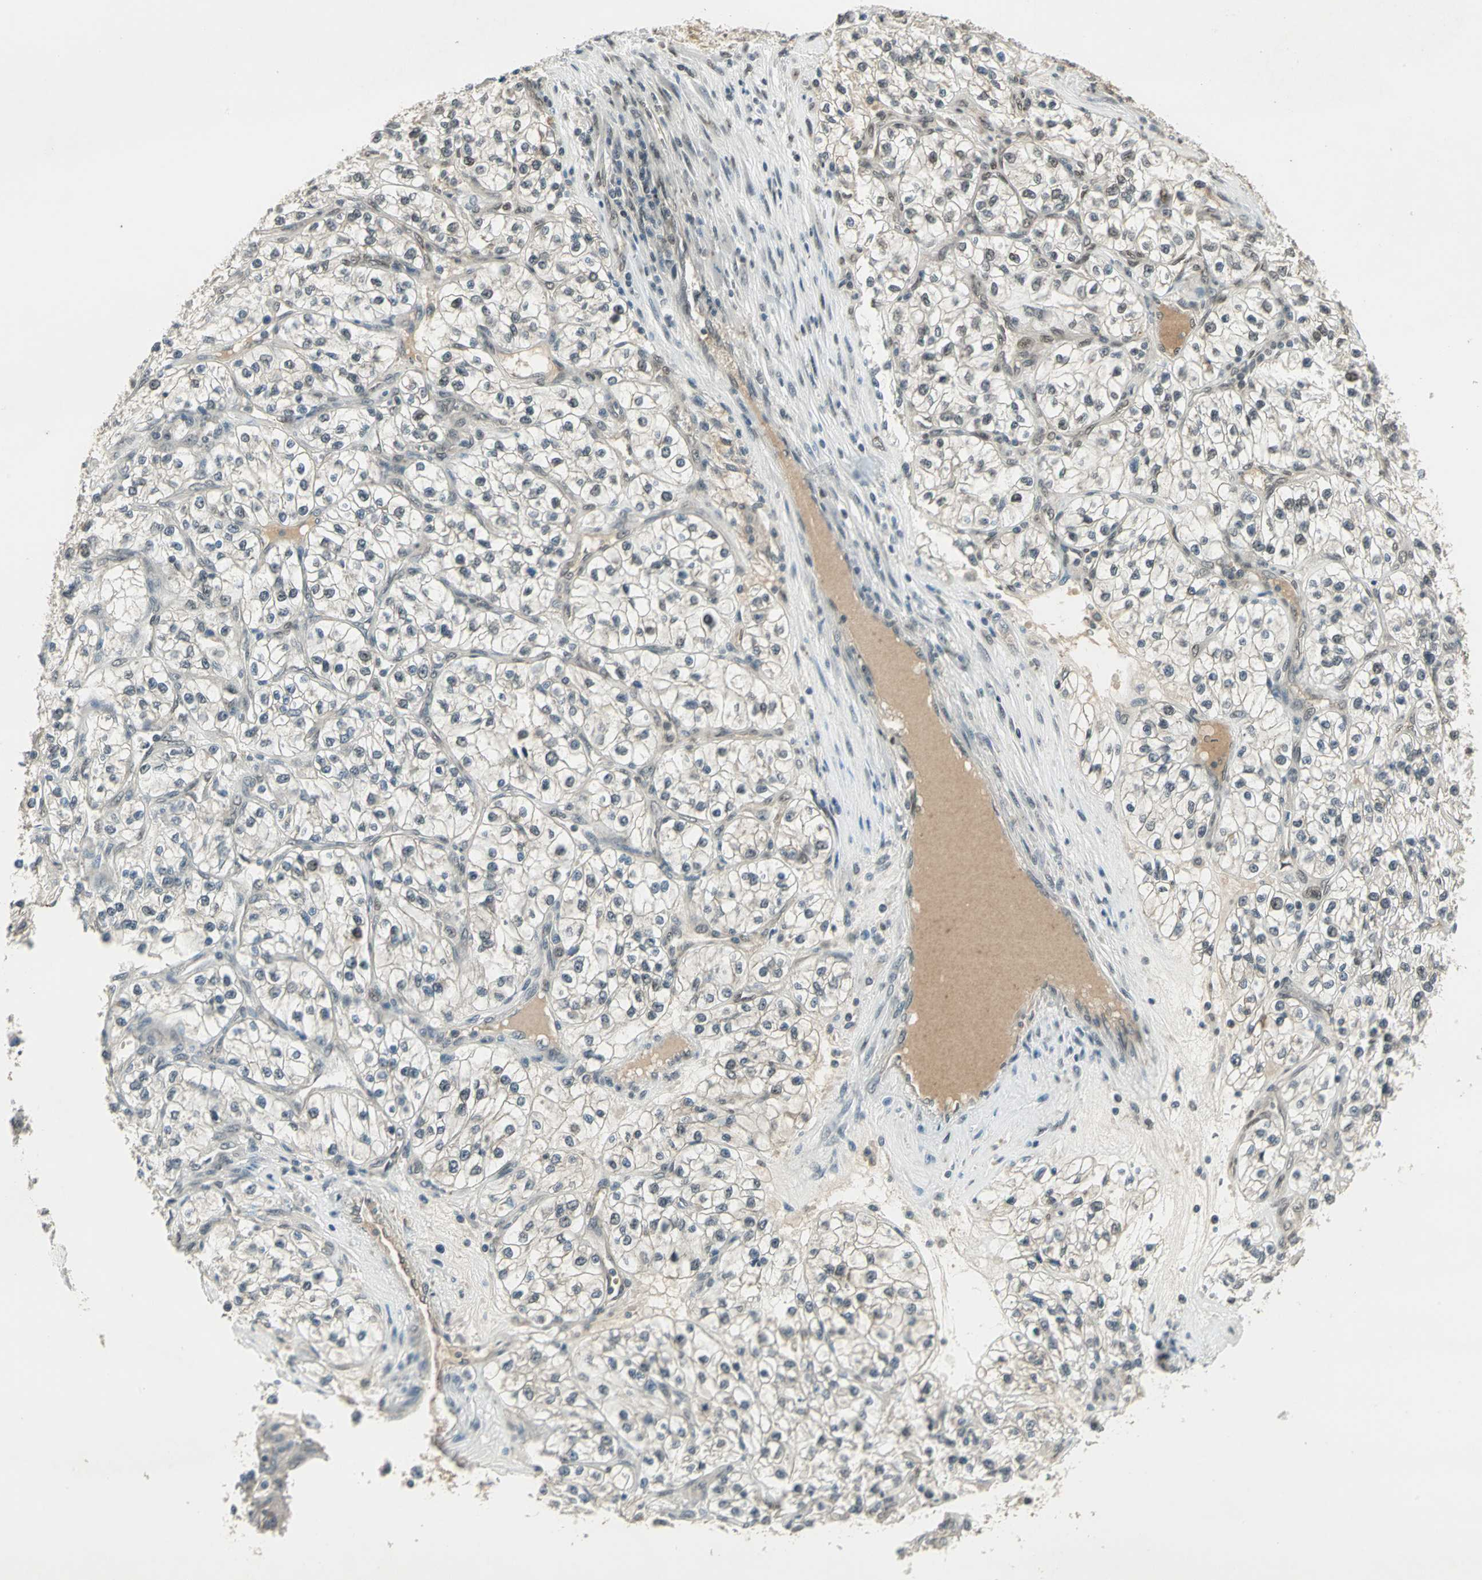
{"staining": {"intensity": "negative", "quantity": "none", "location": "none"}, "tissue": "renal cancer", "cell_type": "Tumor cells", "image_type": "cancer", "snomed": [{"axis": "morphology", "description": "Adenocarcinoma, NOS"}, {"axis": "topography", "description": "Kidney"}], "caption": "The photomicrograph shows no staining of tumor cells in renal cancer (adenocarcinoma).", "gene": "RAD17", "patient": {"sex": "female", "age": 57}}